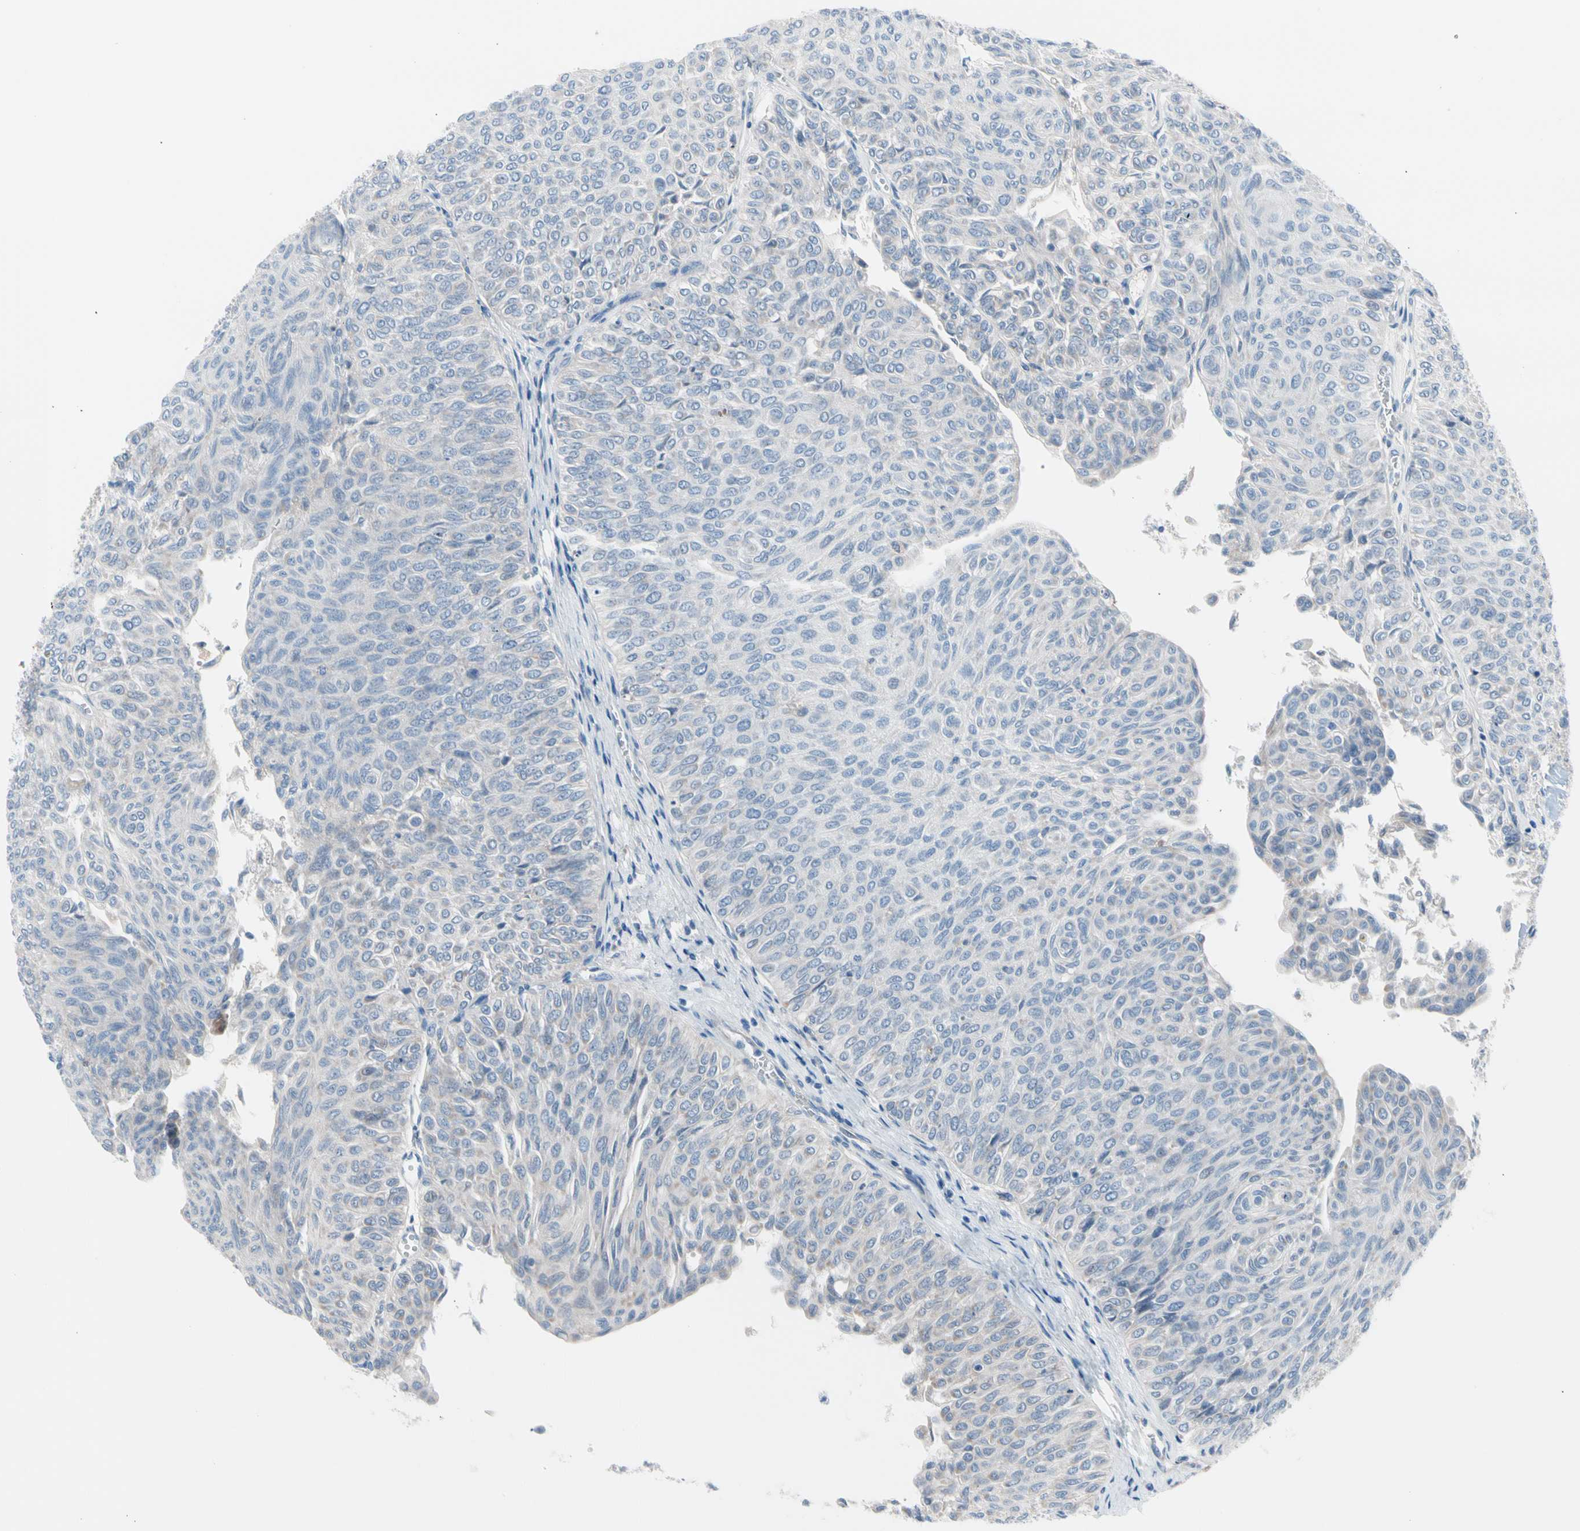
{"staining": {"intensity": "negative", "quantity": "none", "location": "none"}, "tissue": "urothelial cancer", "cell_type": "Tumor cells", "image_type": "cancer", "snomed": [{"axis": "morphology", "description": "Urothelial carcinoma, Low grade"}, {"axis": "topography", "description": "Urinary bladder"}], "caption": "Tumor cells are negative for brown protein staining in urothelial carcinoma (low-grade). (DAB (3,3'-diaminobenzidine) IHC with hematoxylin counter stain).", "gene": "CASQ1", "patient": {"sex": "male", "age": 78}}